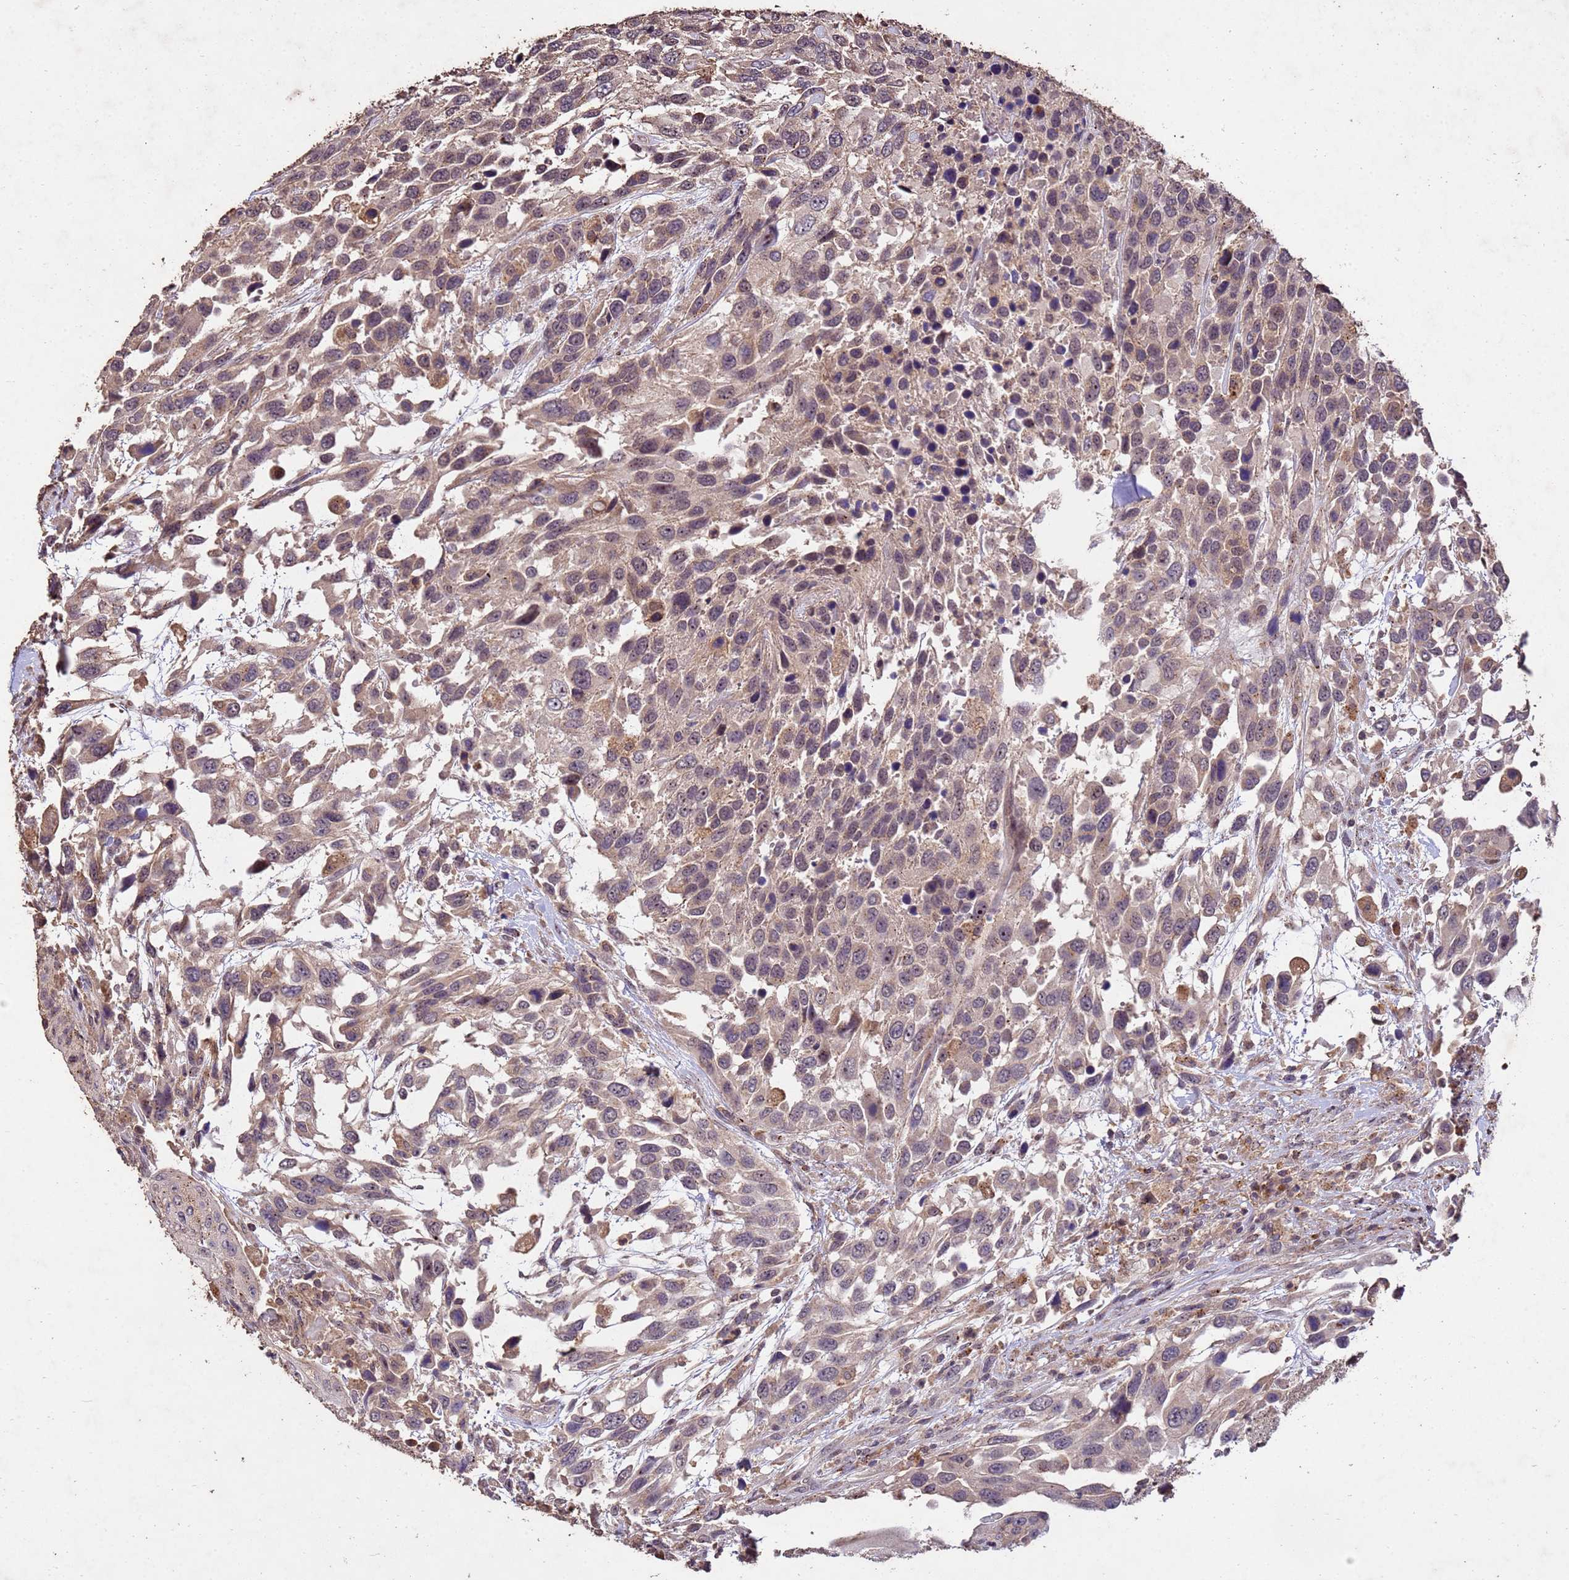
{"staining": {"intensity": "weak", "quantity": ">75%", "location": "cytoplasmic/membranous"}, "tissue": "urothelial cancer", "cell_type": "Tumor cells", "image_type": "cancer", "snomed": [{"axis": "morphology", "description": "Urothelial carcinoma, High grade"}, {"axis": "topography", "description": "Urinary bladder"}], "caption": "High-power microscopy captured an immunohistochemistry histopathology image of urothelial carcinoma (high-grade), revealing weak cytoplasmic/membranous expression in about >75% of tumor cells.", "gene": "TOR4A", "patient": {"sex": "female", "age": 70}}